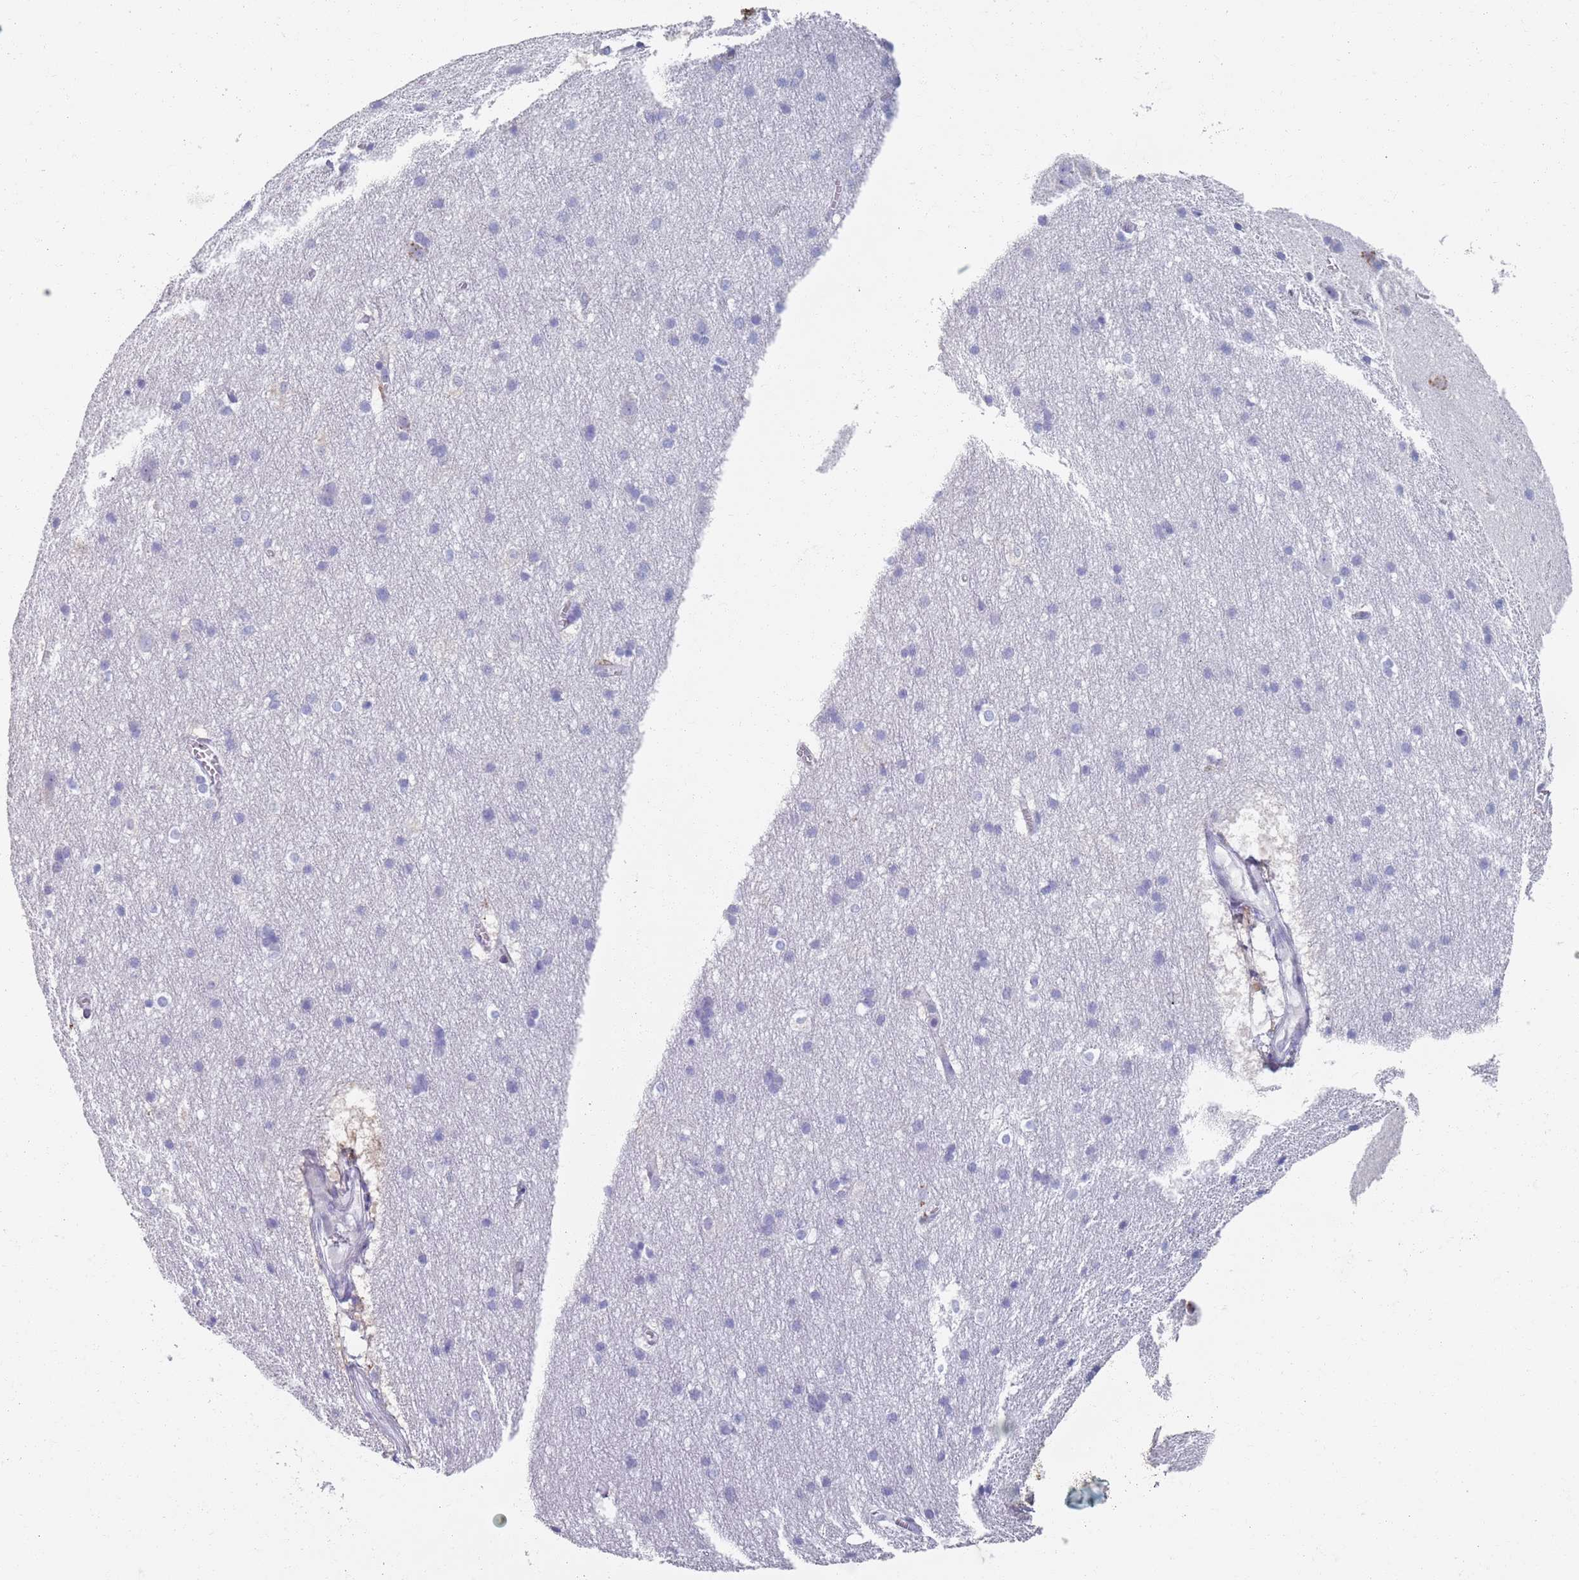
{"staining": {"intensity": "negative", "quantity": "none", "location": "none"}, "tissue": "cerebral cortex", "cell_type": "Endothelial cells", "image_type": "normal", "snomed": [{"axis": "morphology", "description": "Normal tissue, NOS"}, {"axis": "topography", "description": "Cerebral cortex"}], "caption": "Micrograph shows no protein positivity in endothelial cells of unremarkable cerebral cortex.", "gene": "PLOD1", "patient": {"sex": "male", "age": 54}}